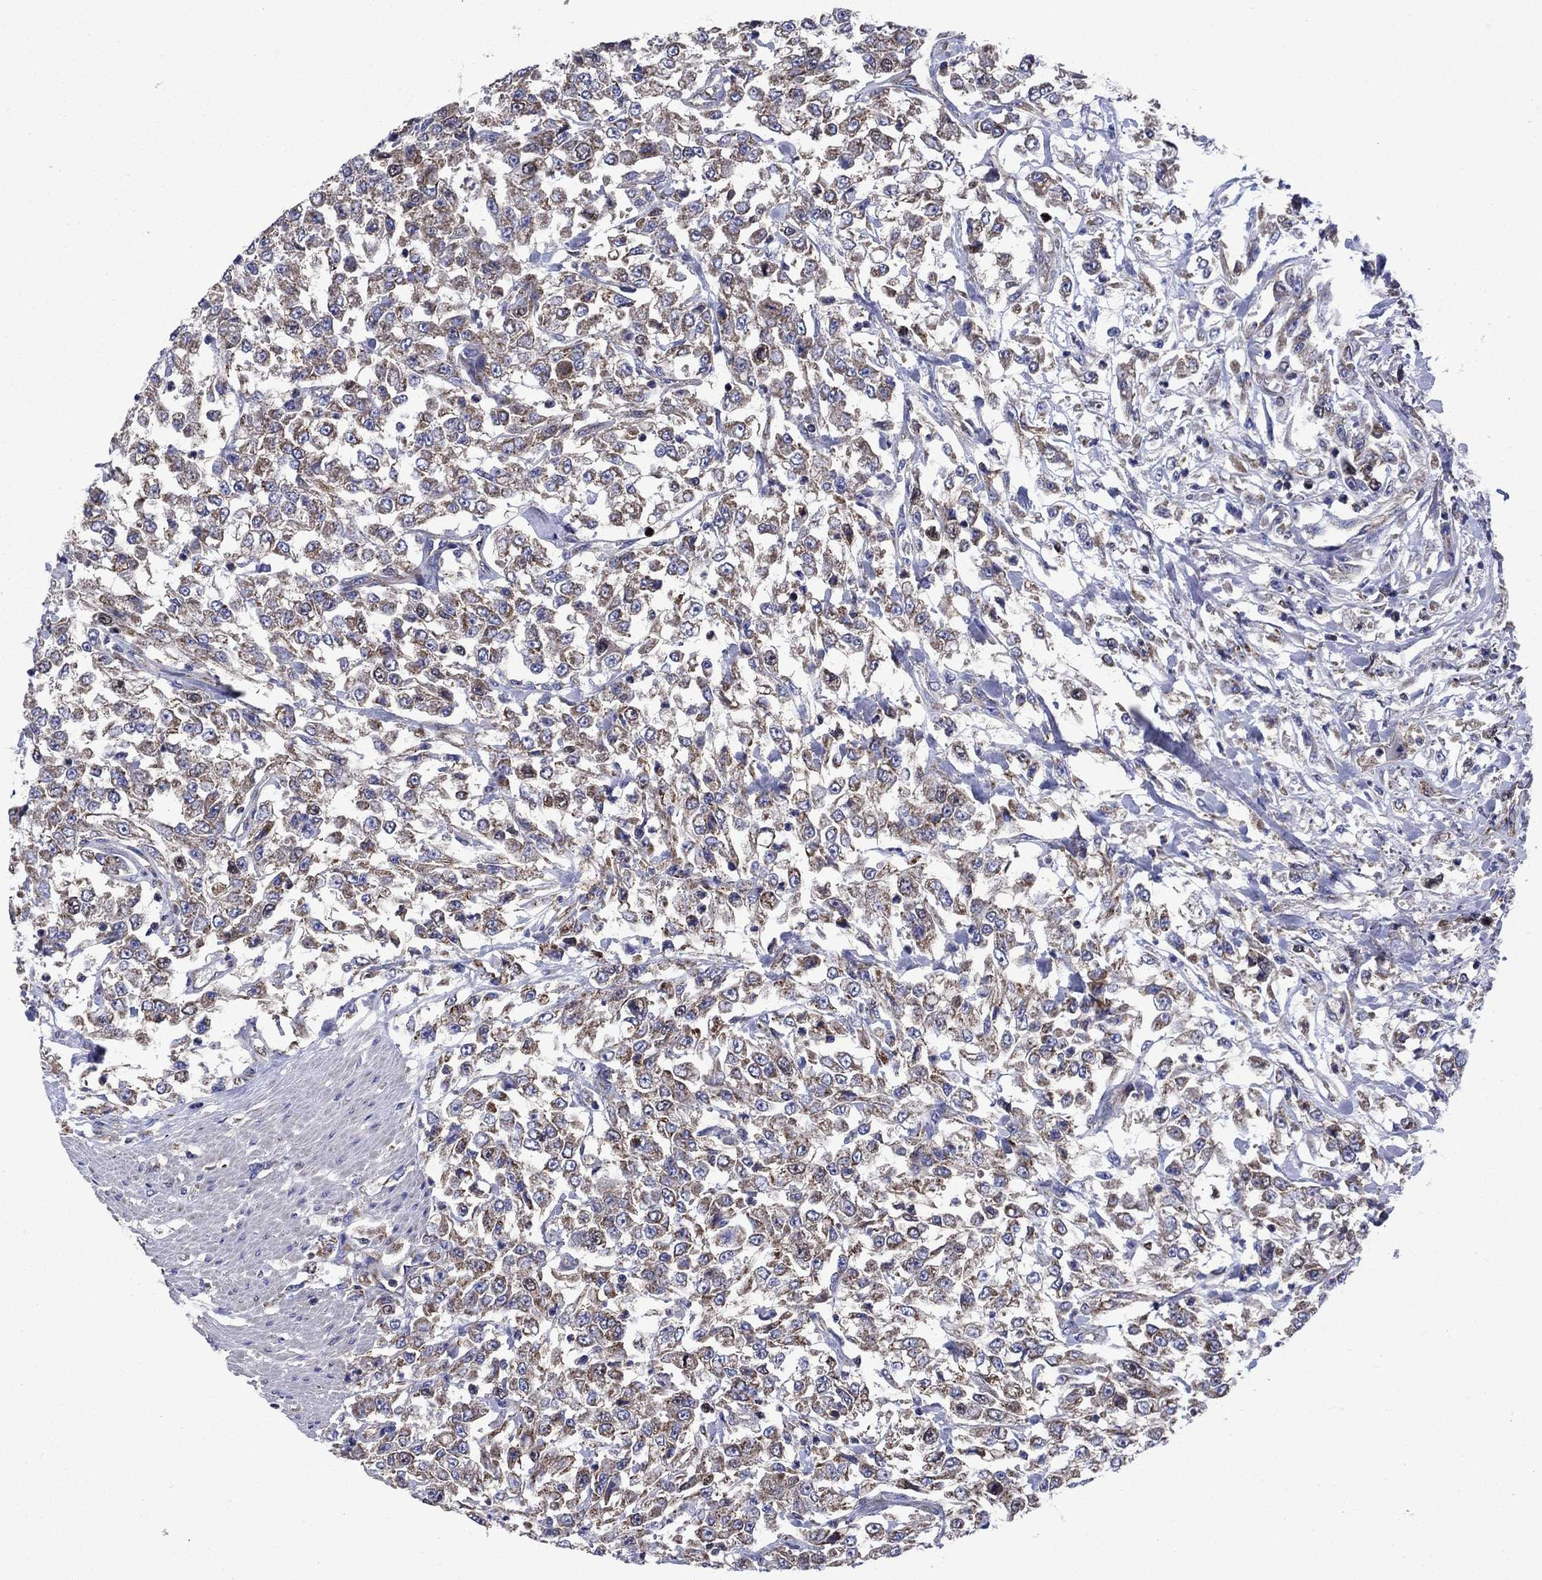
{"staining": {"intensity": "moderate", "quantity": "25%-75%", "location": "cytoplasmic/membranous"}, "tissue": "urothelial cancer", "cell_type": "Tumor cells", "image_type": "cancer", "snomed": [{"axis": "morphology", "description": "Urothelial carcinoma, High grade"}, {"axis": "topography", "description": "Urinary bladder"}], "caption": "Immunohistochemical staining of urothelial cancer reveals medium levels of moderate cytoplasmic/membranous protein expression in about 25%-75% of tumor cells. (Brightfield microscopy of DAB IHC at high magnification).", "gene": "KIF22", "patient": {"sex": "male", "age": 46}}